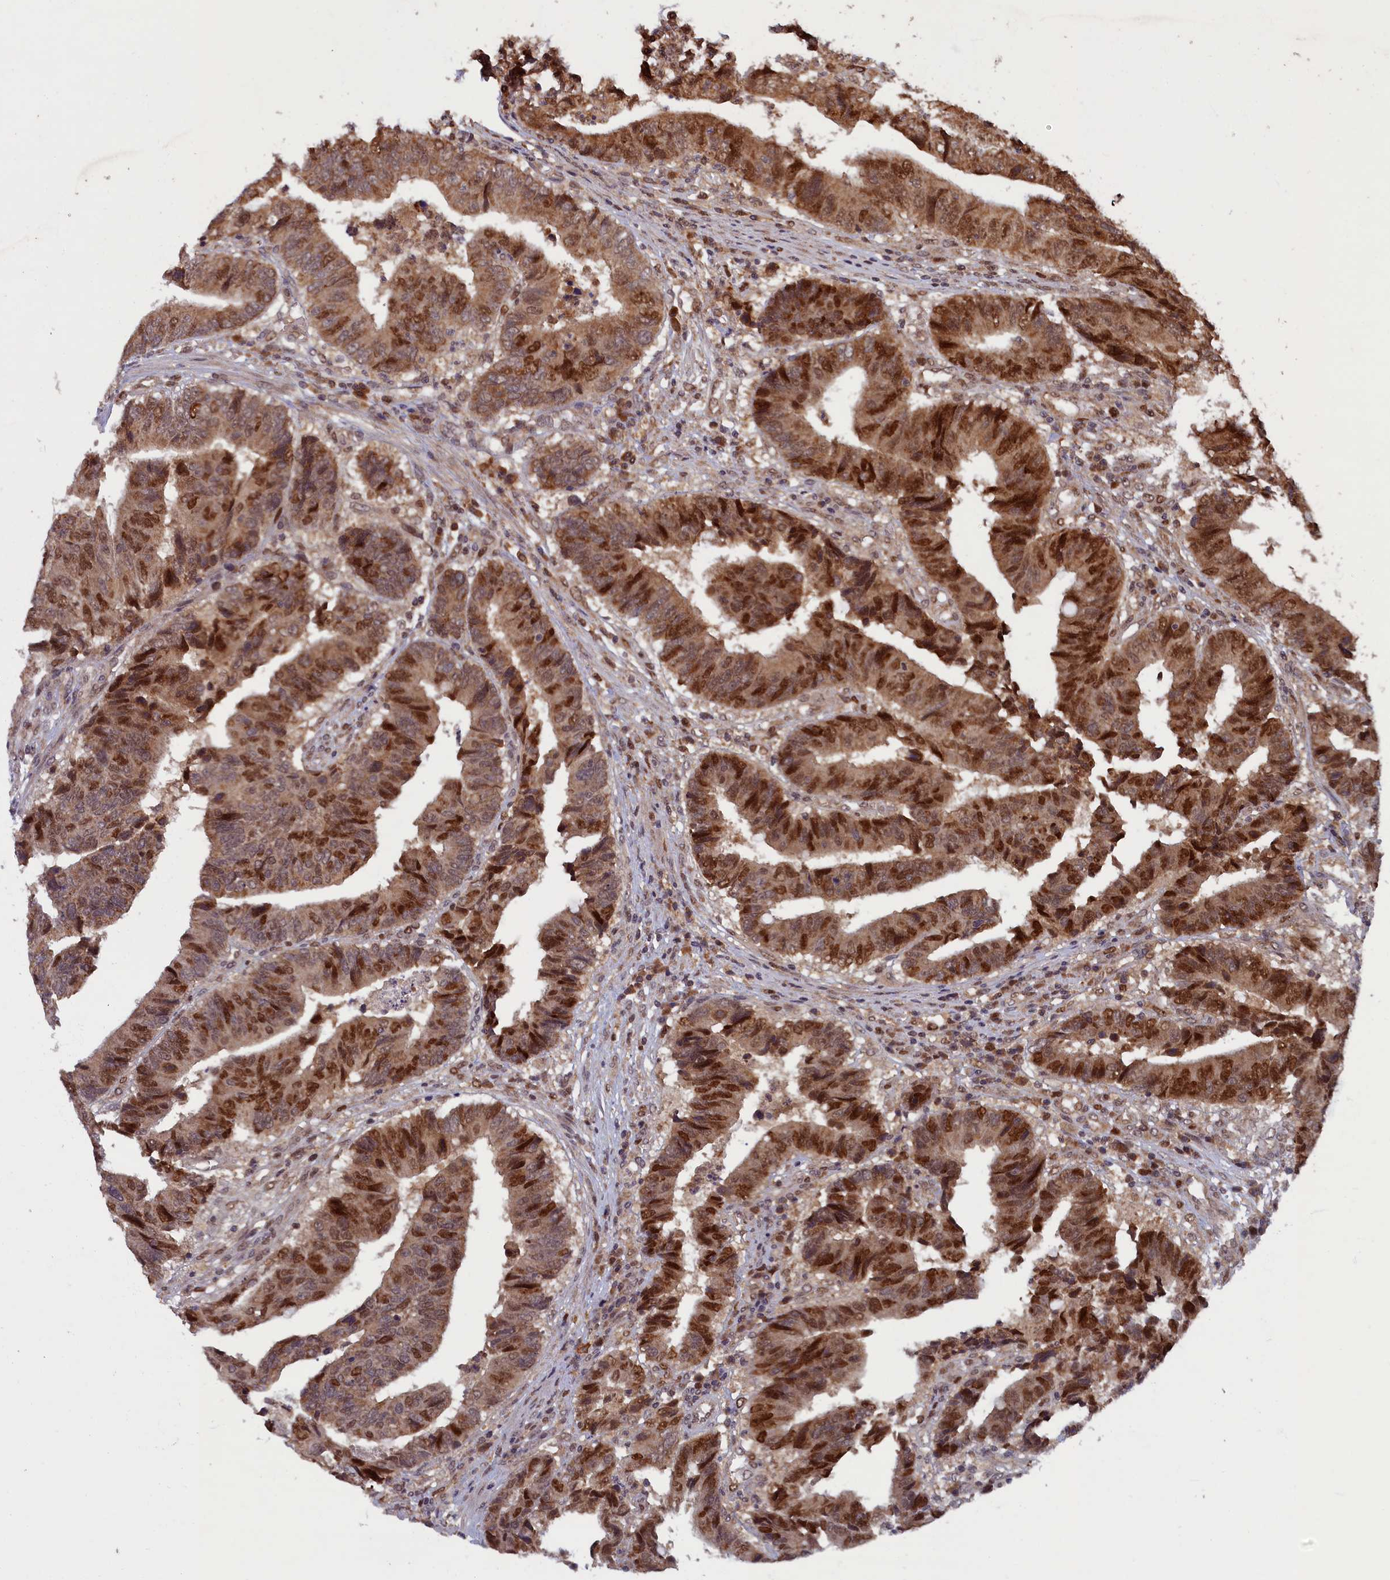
{"staining": {"intensity": "strong", "quantity": ">75%", "location": "nuclear"}, "tissue": "colorectal cancer", "cell_type": "Tumor cells", "image_type": "cancer", "snomed": [{"axis": "morphology", "description": "Adenocarcinoma, NOS"}, {"axis": "topography", "description": "Rectum"}], "caption": "The image displays staining of colorectal cancer, revealing strong nuclear protein positivity (brown color) within tumor cells.", "gene": "BRCA1", "patient": {"sex": "male", "age": 84}}